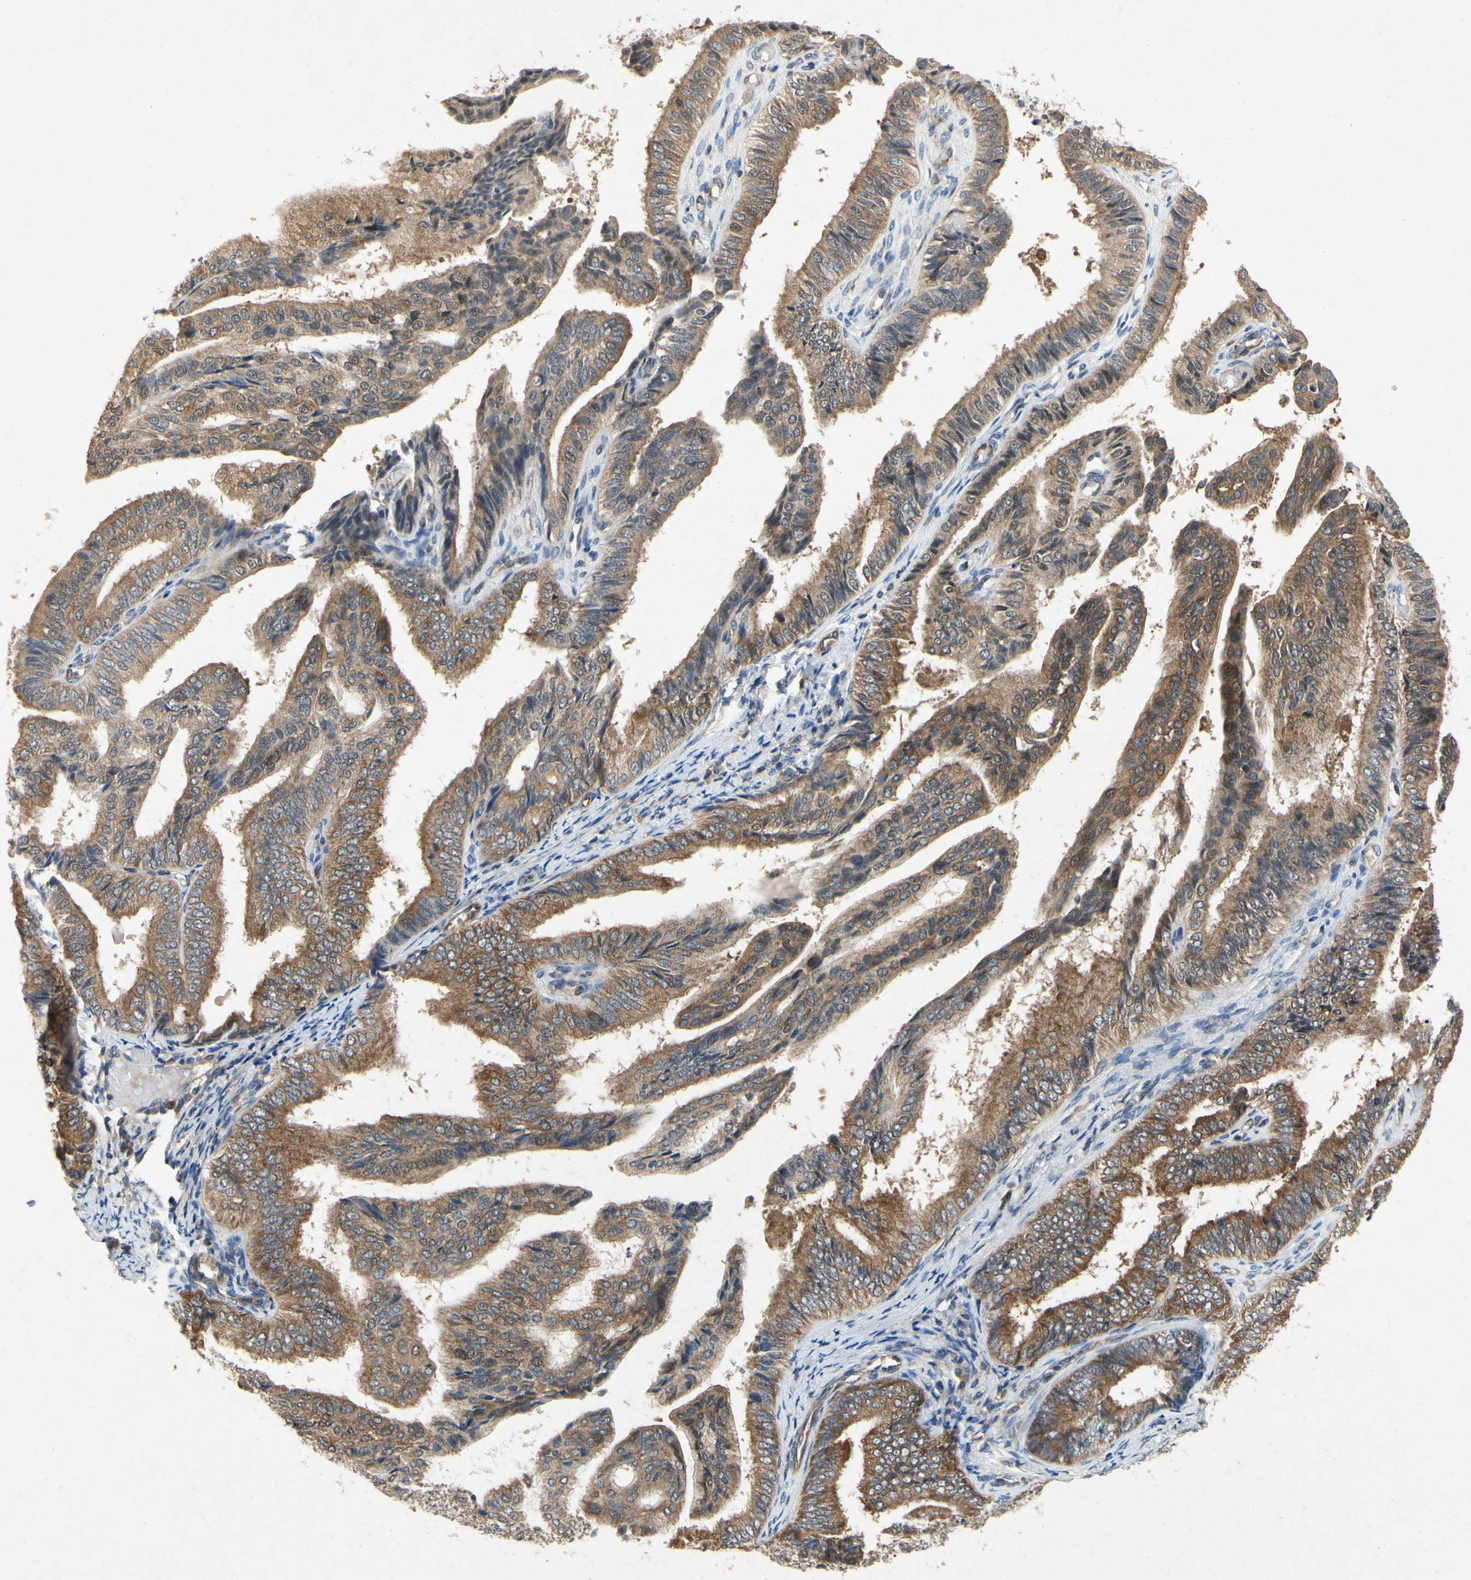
{"staining": {"intensity": "moderate", "quantity": ">75%", "location": "cytoplasmic/membranous"}, "tissue": "endometrial cancer", "cell_type": "Tumor cells", "image_type": "cancer", "snomed": [{"axis": "morphology", "description": "Adenocarcinoma, NOS"}, {"axis": "topography", "description": "Endometrium"}], "caption": "This is a histology image of IHC staining of endometrial cancer (adenocarcinoma), which shows moderate staining in the cytoplasmic/membranous of tumor cells.", "gene": "RPS6KA1", "patient": {"sex": "female", "age": 58}}